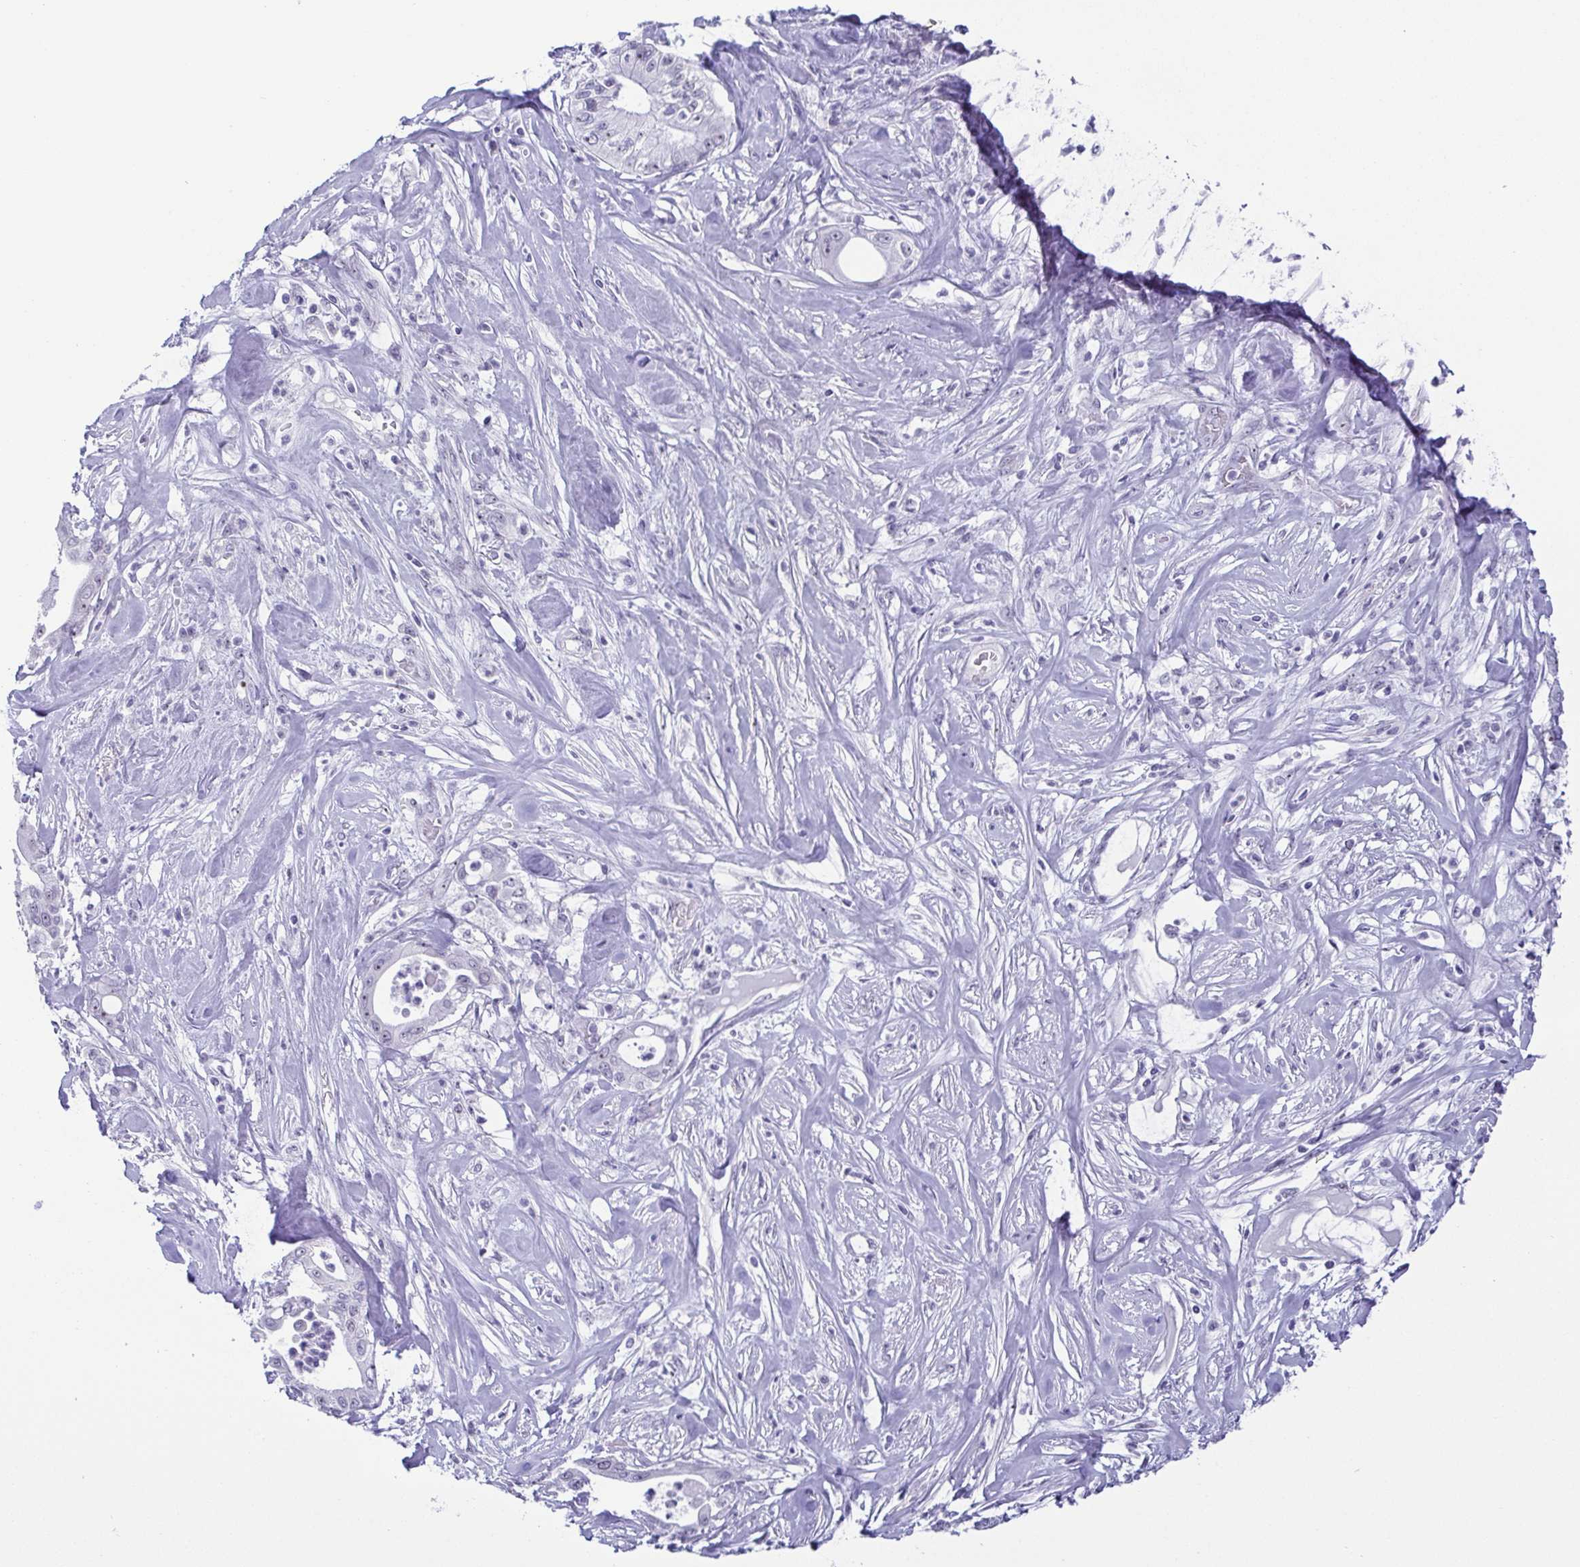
{"staining": {"intensity": "negative", "quantity": "none", "location": "none"}, "tissue": "pancreatic cancer", "cell_type": "Tumor cells", "image_type": "cancer", "snomed": [{"axis": "morphology", "description": "Adenocarcinoma, NOS"}, {"axis": "topography", "description": "Pancreas"}], "caption": "Pancreatic adenocarcinoma was stained to show a protein in brown. There is no significant positivity in tumor cells. (Brightfield microscopy of DAB (3,3'-diaminobenzidine) immunohistochemistry (IHC) at high magnification).", "gene": "BZW1", "patient": {"sex": "male", "age": 71}}